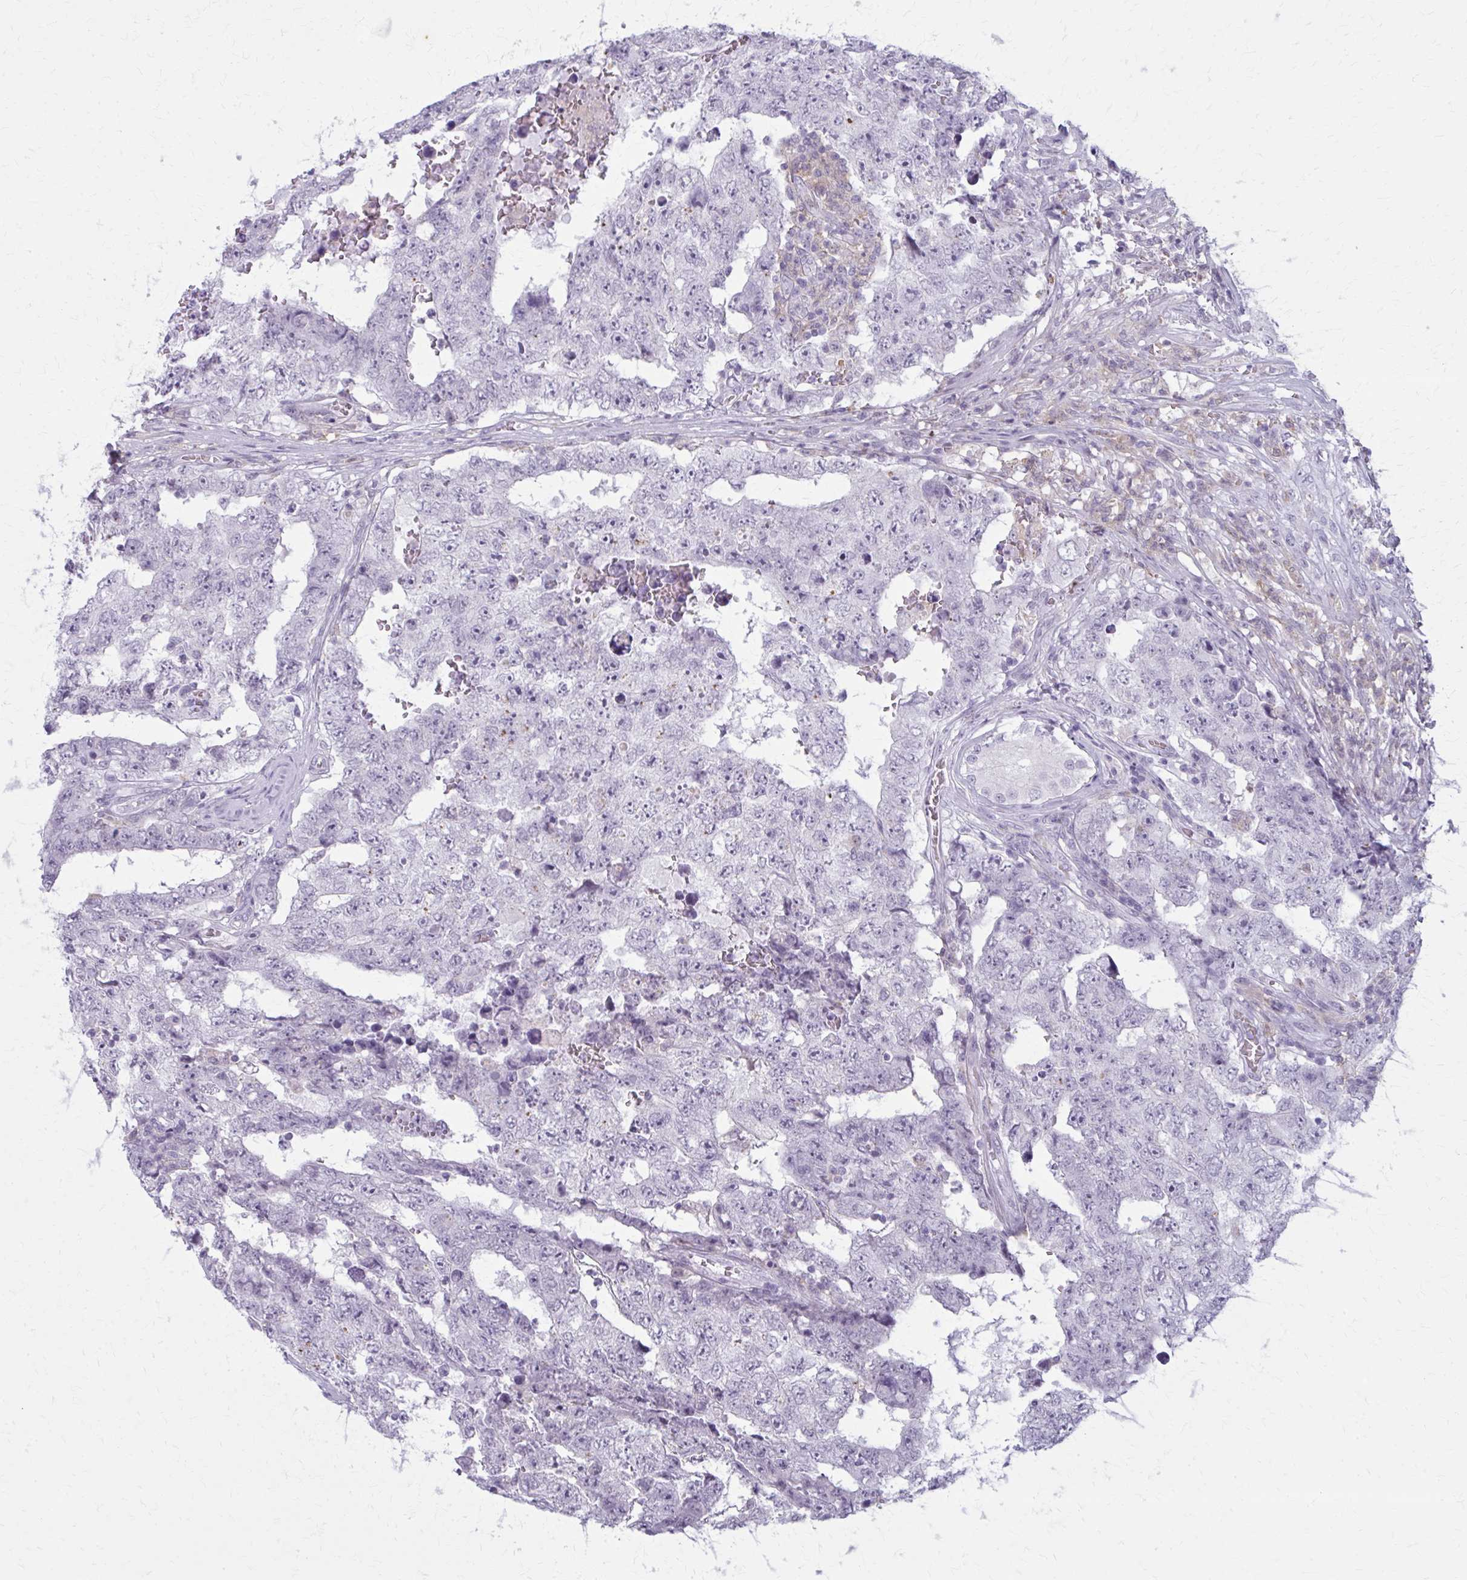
{"staining": {"intensity": "negative", "quantity": "none", "location": "none"}, "tissue": "testis cancer", "cell_type": "Tumor cells", "image_type": "cancer", "snomed": [{"axis": "morphology", "description": "Carcinoma, Embryonal, NOS"}, {"axis": "topography", "description": "Testis"}], "caption": "IHC micrograph of human testis embryonal carcinoma stained for a protein (brown), which demonstrates no expression in tumor cells.", "gene": "CARD9", "patient": {"sex": "male", "age": 25}}